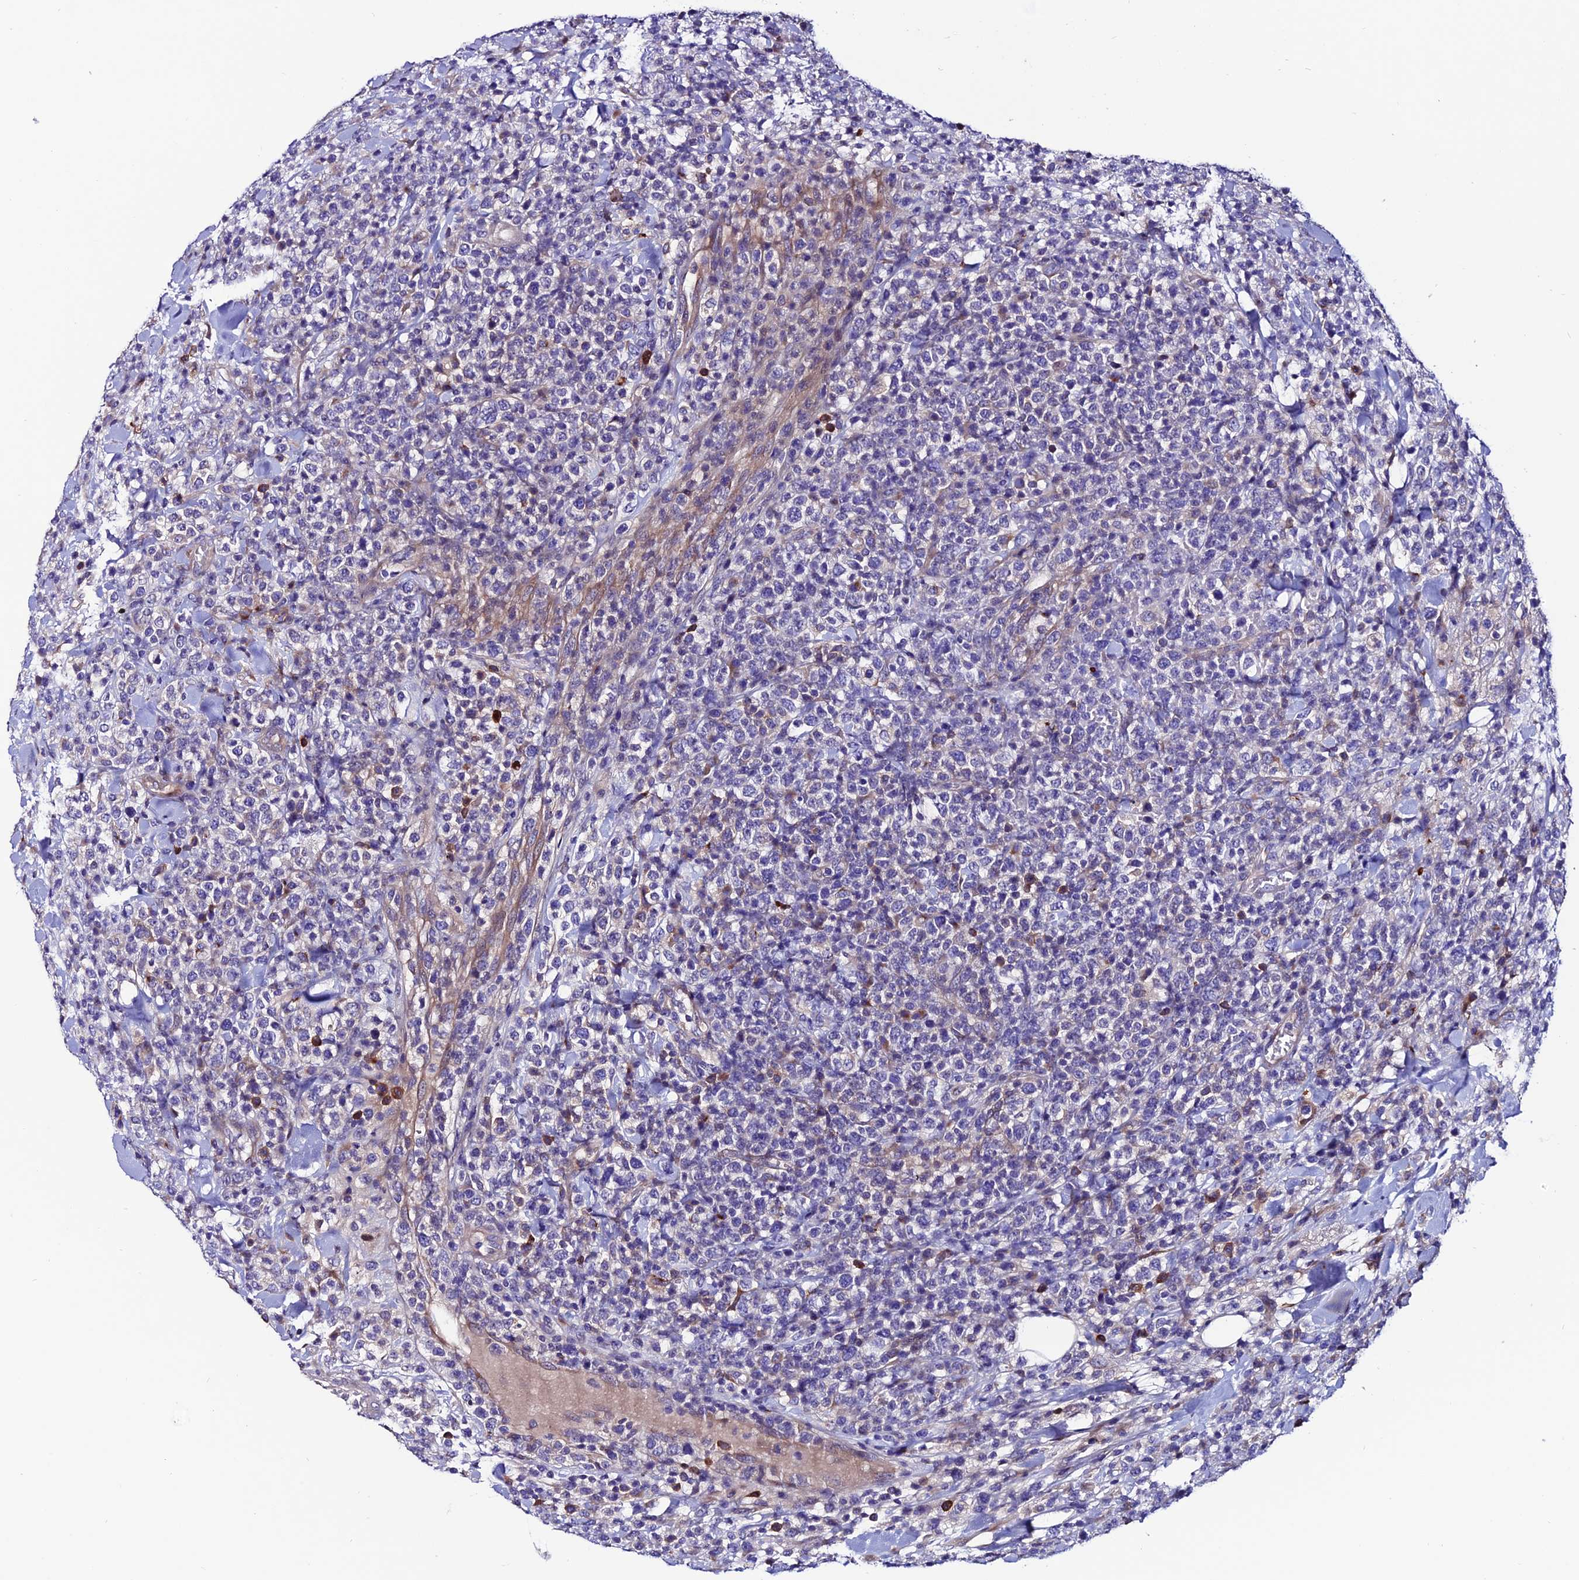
{"staining": {"intensity": "negative", "quantity": "none", "location": "none"}, "tissue": "lymphoma", "cell_type": "Tumor cells", "image_type": "cancer", "snomed": [{"axis": "morphology", "description": "Malignant lymphoma, non-Hodgkin's type, High grade"}, {"axis": "topography", "description": "Colon"}], "caption": "The photomicrograph reveals no significant staining in tumor cells of malignant lymphoma, non-Hodgkin's type (high-grade).", "gene": "OR51Q1", "patient": {"sex": "female", "age": 53}}